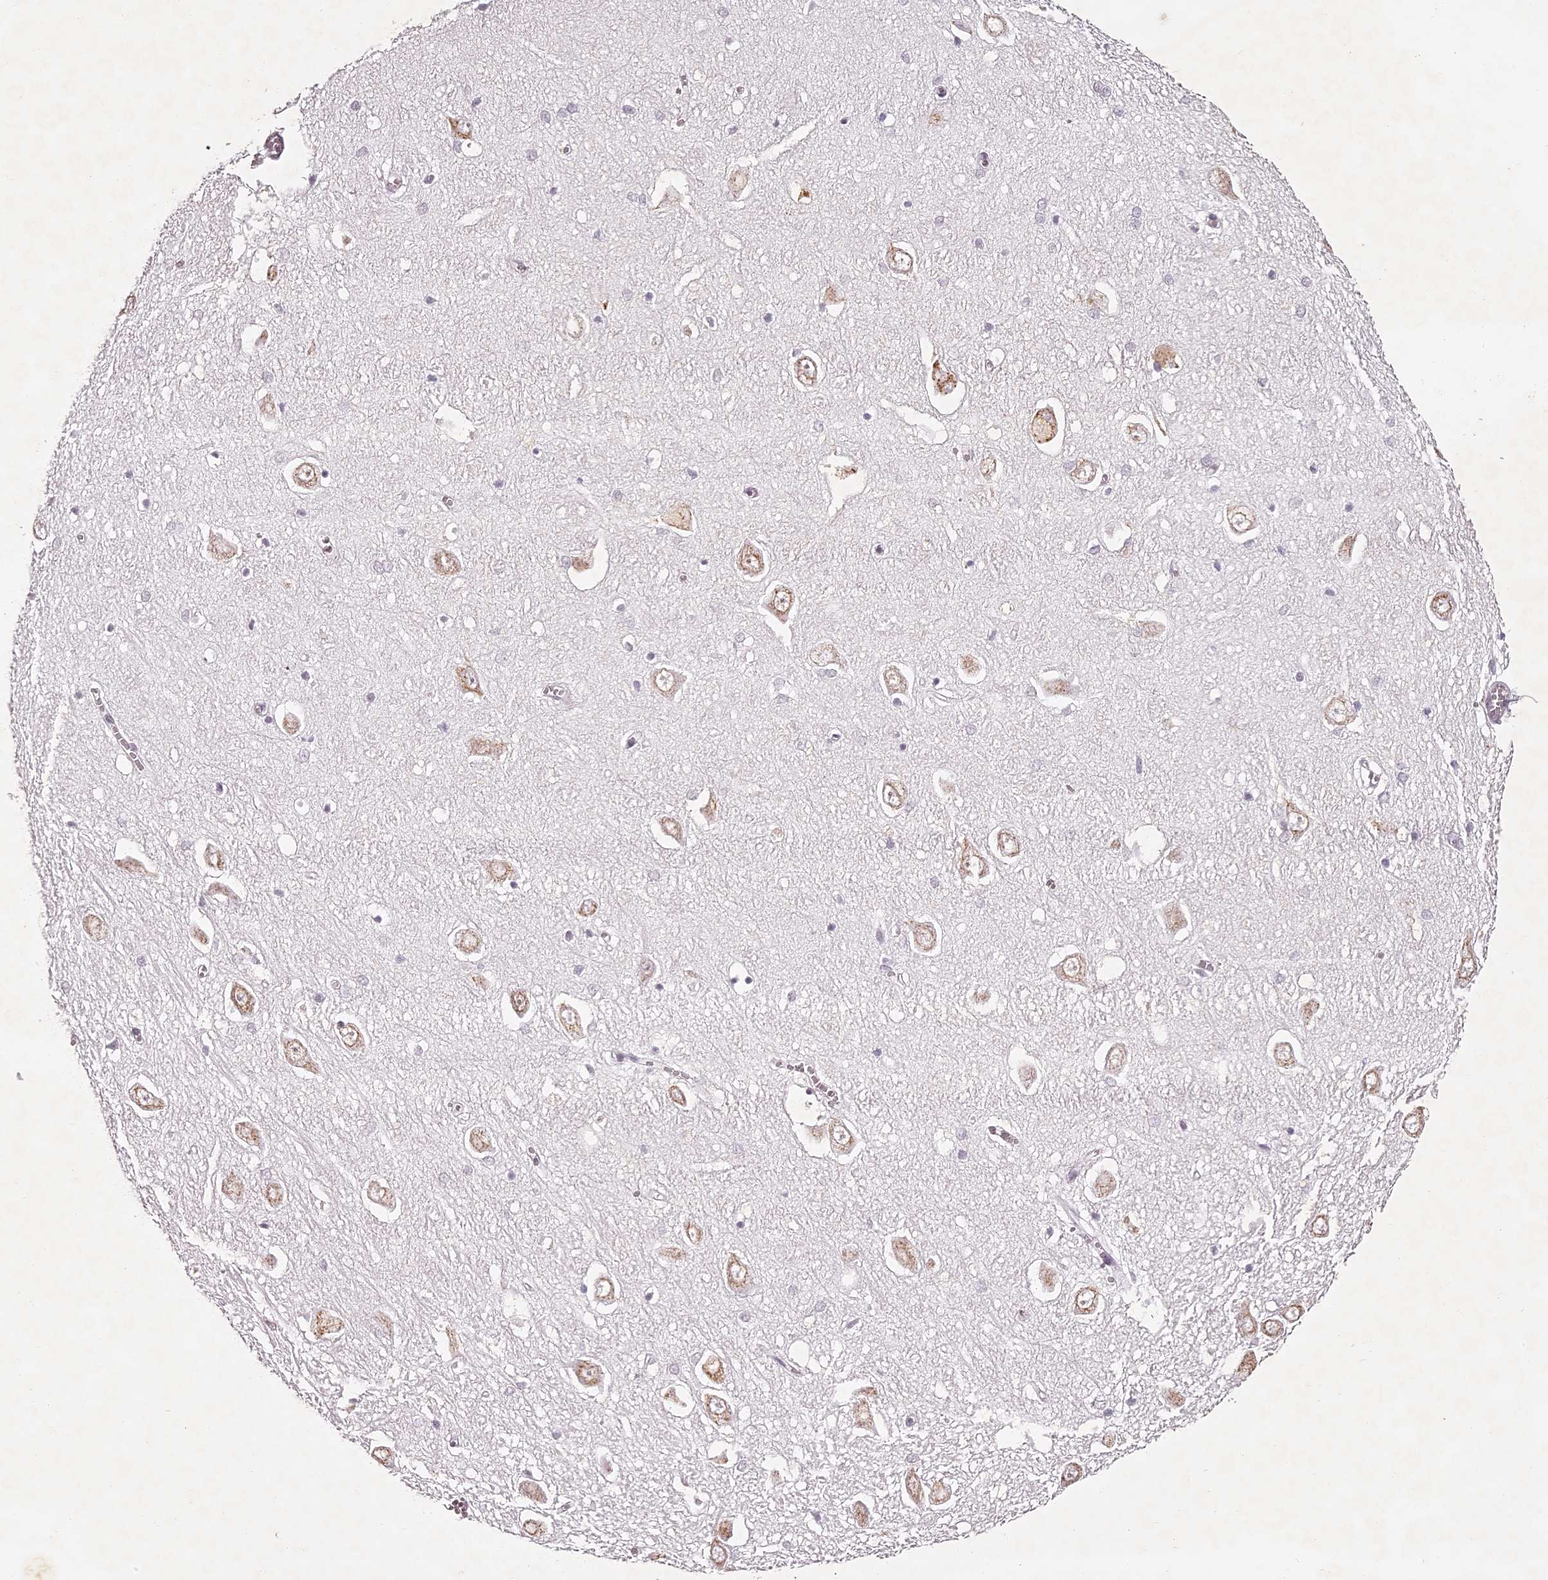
{"staining": {"intensity": "negative", "quantity": "none", "location": "none"}, "tissue": "hippocampus", "cell_type": "Glial cells", "image_type": "normal", "snomed": [{"axis": "morphology", "description": "Normal tissue, NOS"}, {"axis": "topography", "description": "Hippocampus"}], "caption": "This is a image of IHC staining of benign hippocampus, which shows no staining in glial cells. (Immunohistochemistry, brightfield microscopy, high magnification).", "gene": "ELAPOR1", "patient": {"sex": "male", "age": 70}}